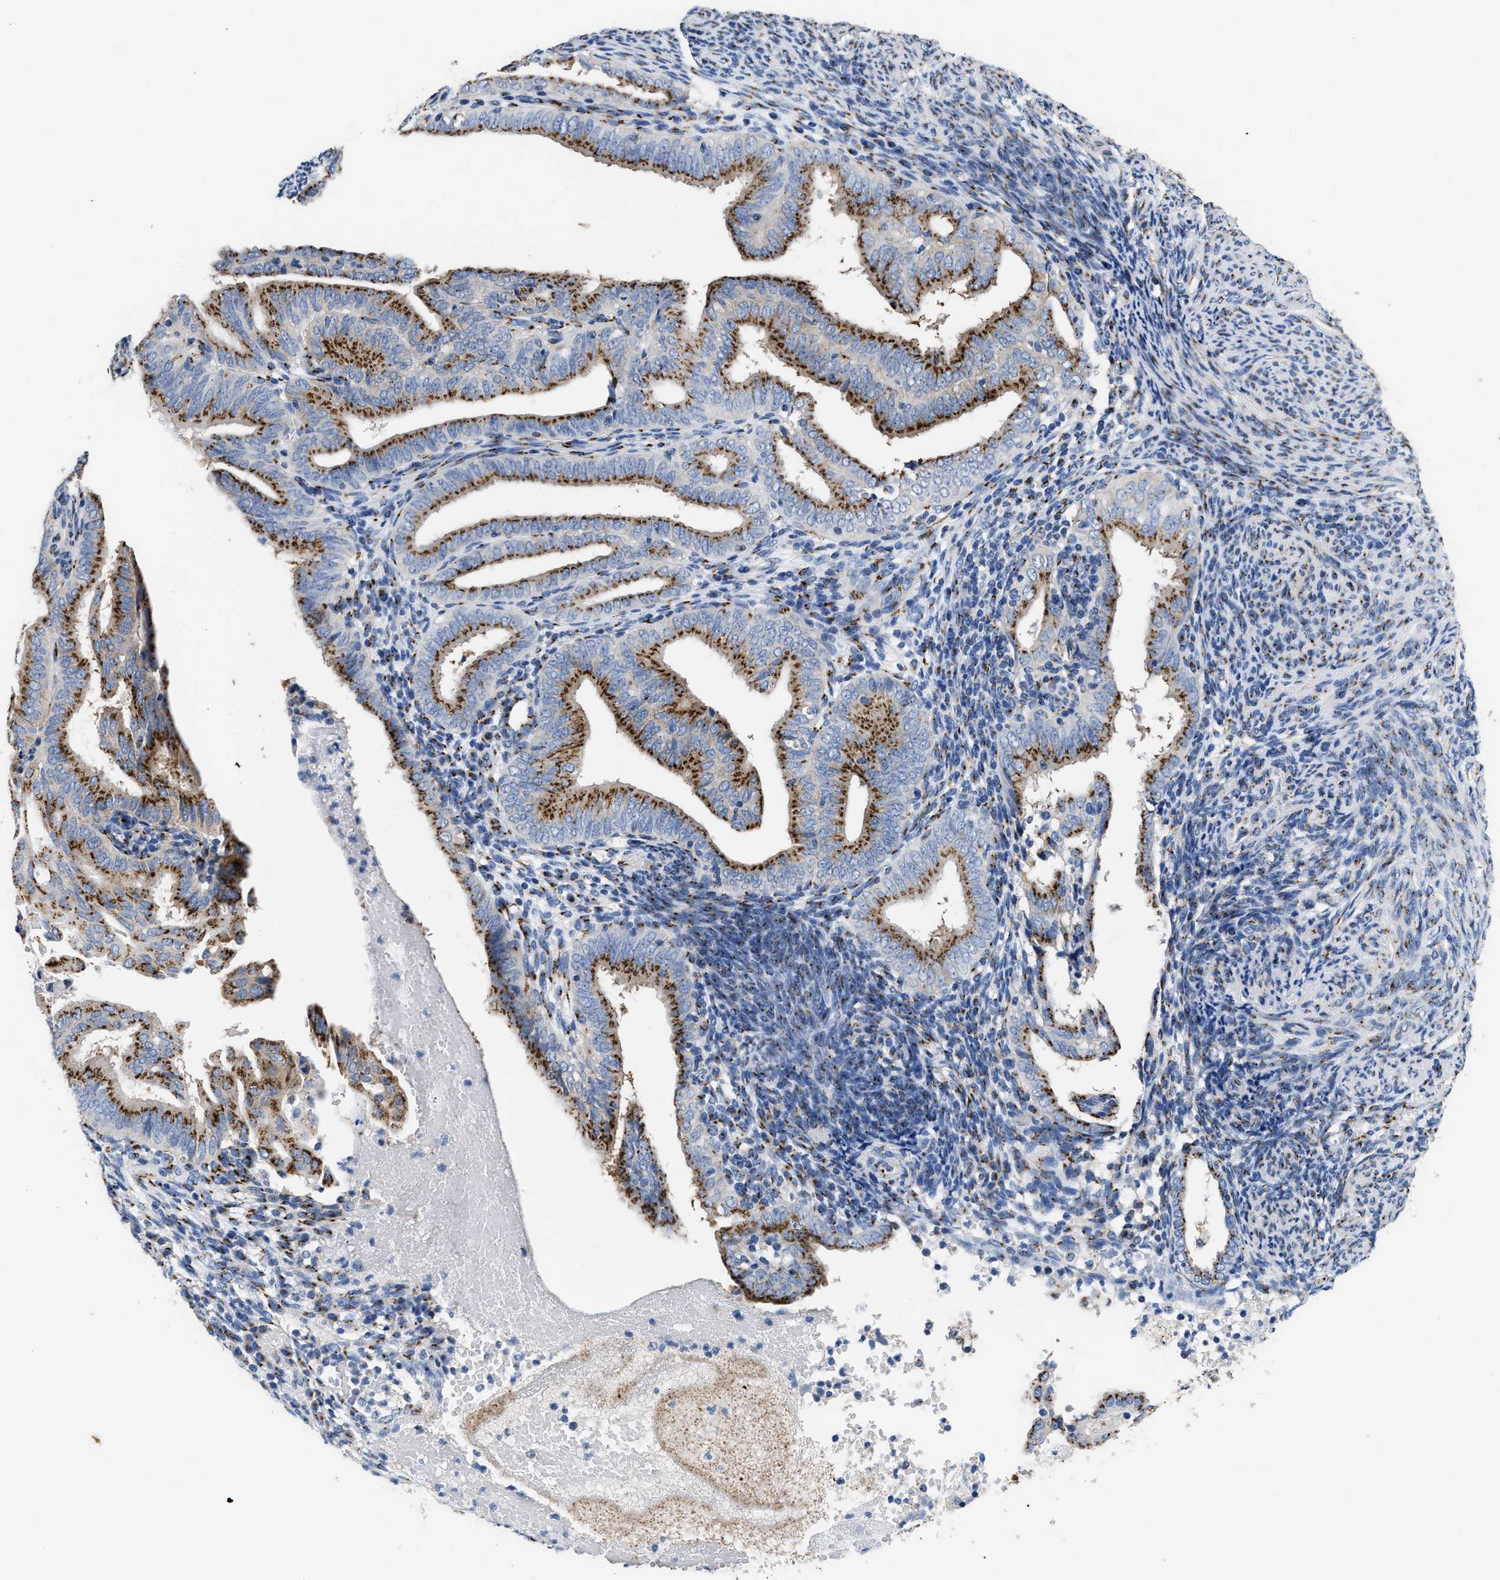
{"staining": {"intensity": "strong", "quantity": ">75%", "location": "cytoplasmic/membranous"}, "tissue": "endometrial cancer", "cell_type": "Tumor cells", "image_type": "cancer", "snomed": [{"axis": "morphology", "description": "Adenocarcinoma, NOS"}, {"axis": "topography", "description": "Endometrium"}], "caption": "Strong cytoplasmic/membranous expression is seen in approximately >75% of tumor cells in endometrial adenocarcinoma.", "gene": "TMEM87A", "patient": {"sex": "female", "age": 58}}